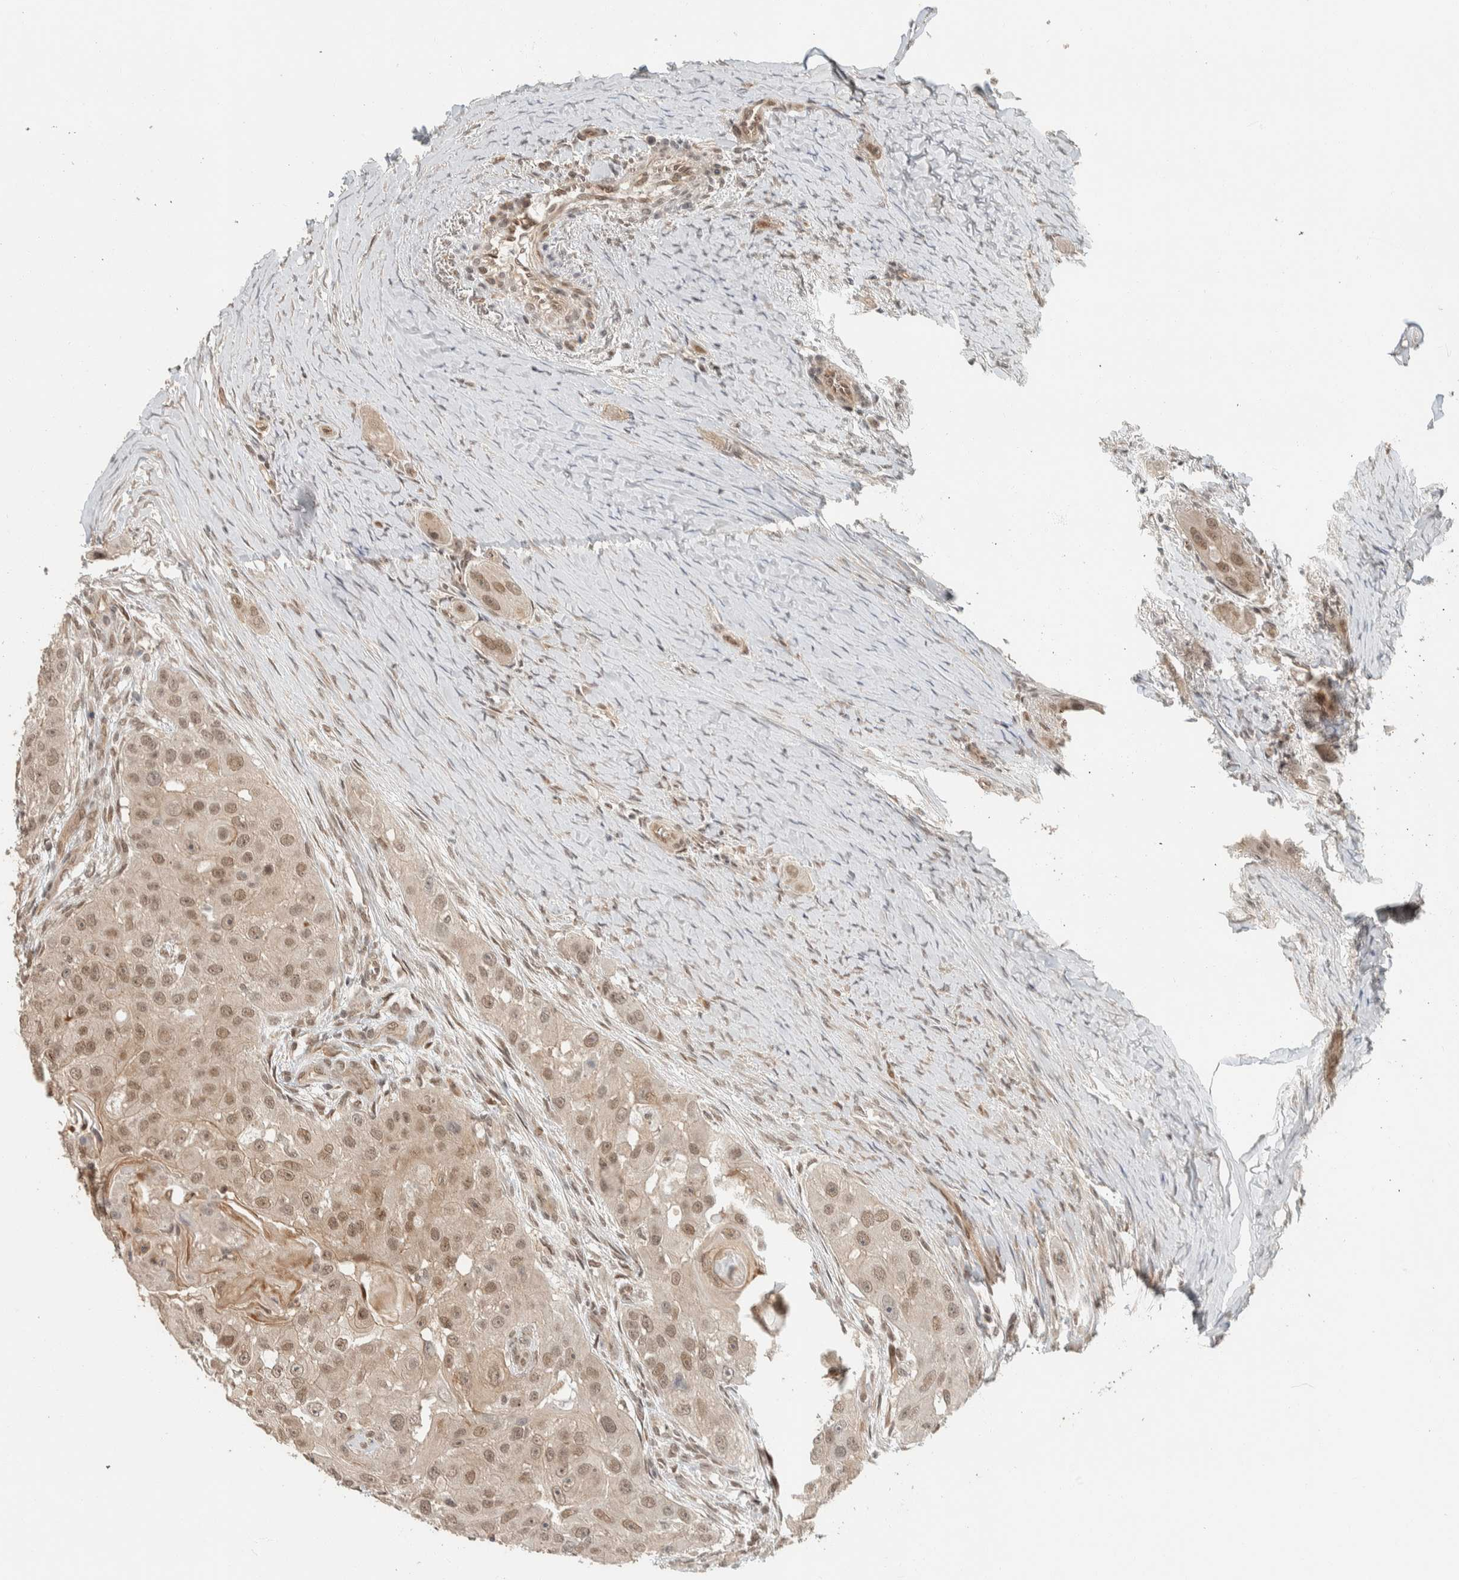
{"staining": {"intensity": "weak", "quantity": ">75%", "location": "nuclear"}, "tissue": "head and neck cancer", "cell_type": "Tumor cells", "image_type": "cancer", "snomed": [{"axis": "morphology", "description": "Normal tissue, NOS"}, {"axis": "morphology", "description": "Squamous cell carcinoma, NOS"}, {"axis": "topography", "description": "Skeletal muscle"}, {"axis": "topography", "description": "Head-Neck"}], "caption": "Tumor cells show weak nuclear staining in approximately >75% of cells in head and neck squamous cell carcinoma.", "gene": "ZBTB2", "patient": {"sex": "male", "age": 51}}